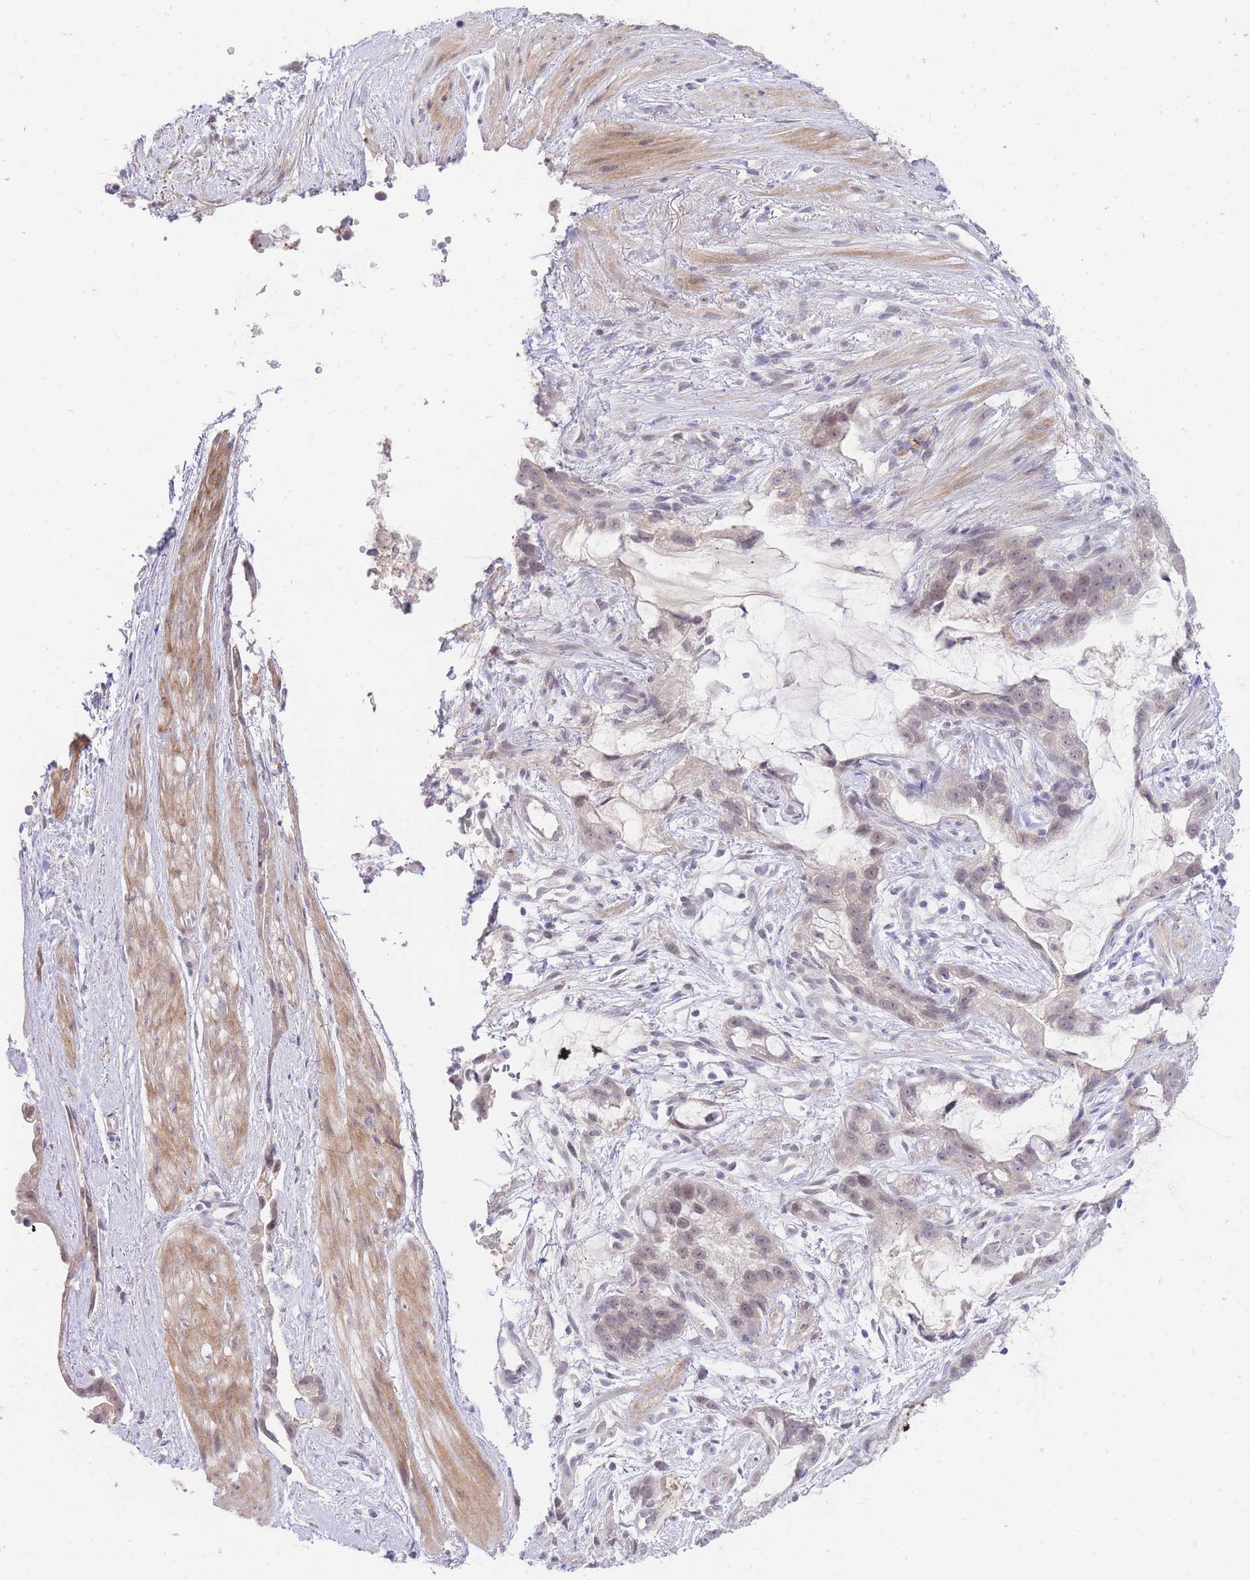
{"staining": {"intensity": "weak", "quantity": ">75%", "location": "nuclear"}, "tissue": "stomach cancer", "cell_type": "Tumor cells", "image_type": "cancer", "snomed": [{"axis": "morphology", "description": "Adenocarcinoma, NOS"}, {"axis": "topography", "description": "Stomach"}], "caption": "The histopathology image exhibits a brown stain indicating the presence of a protein in the nuclear of tumor cells in adenocarcinoma (stomach).", "gene": "SLC25A33", "patient": {"sex": "male", "age": 55}}